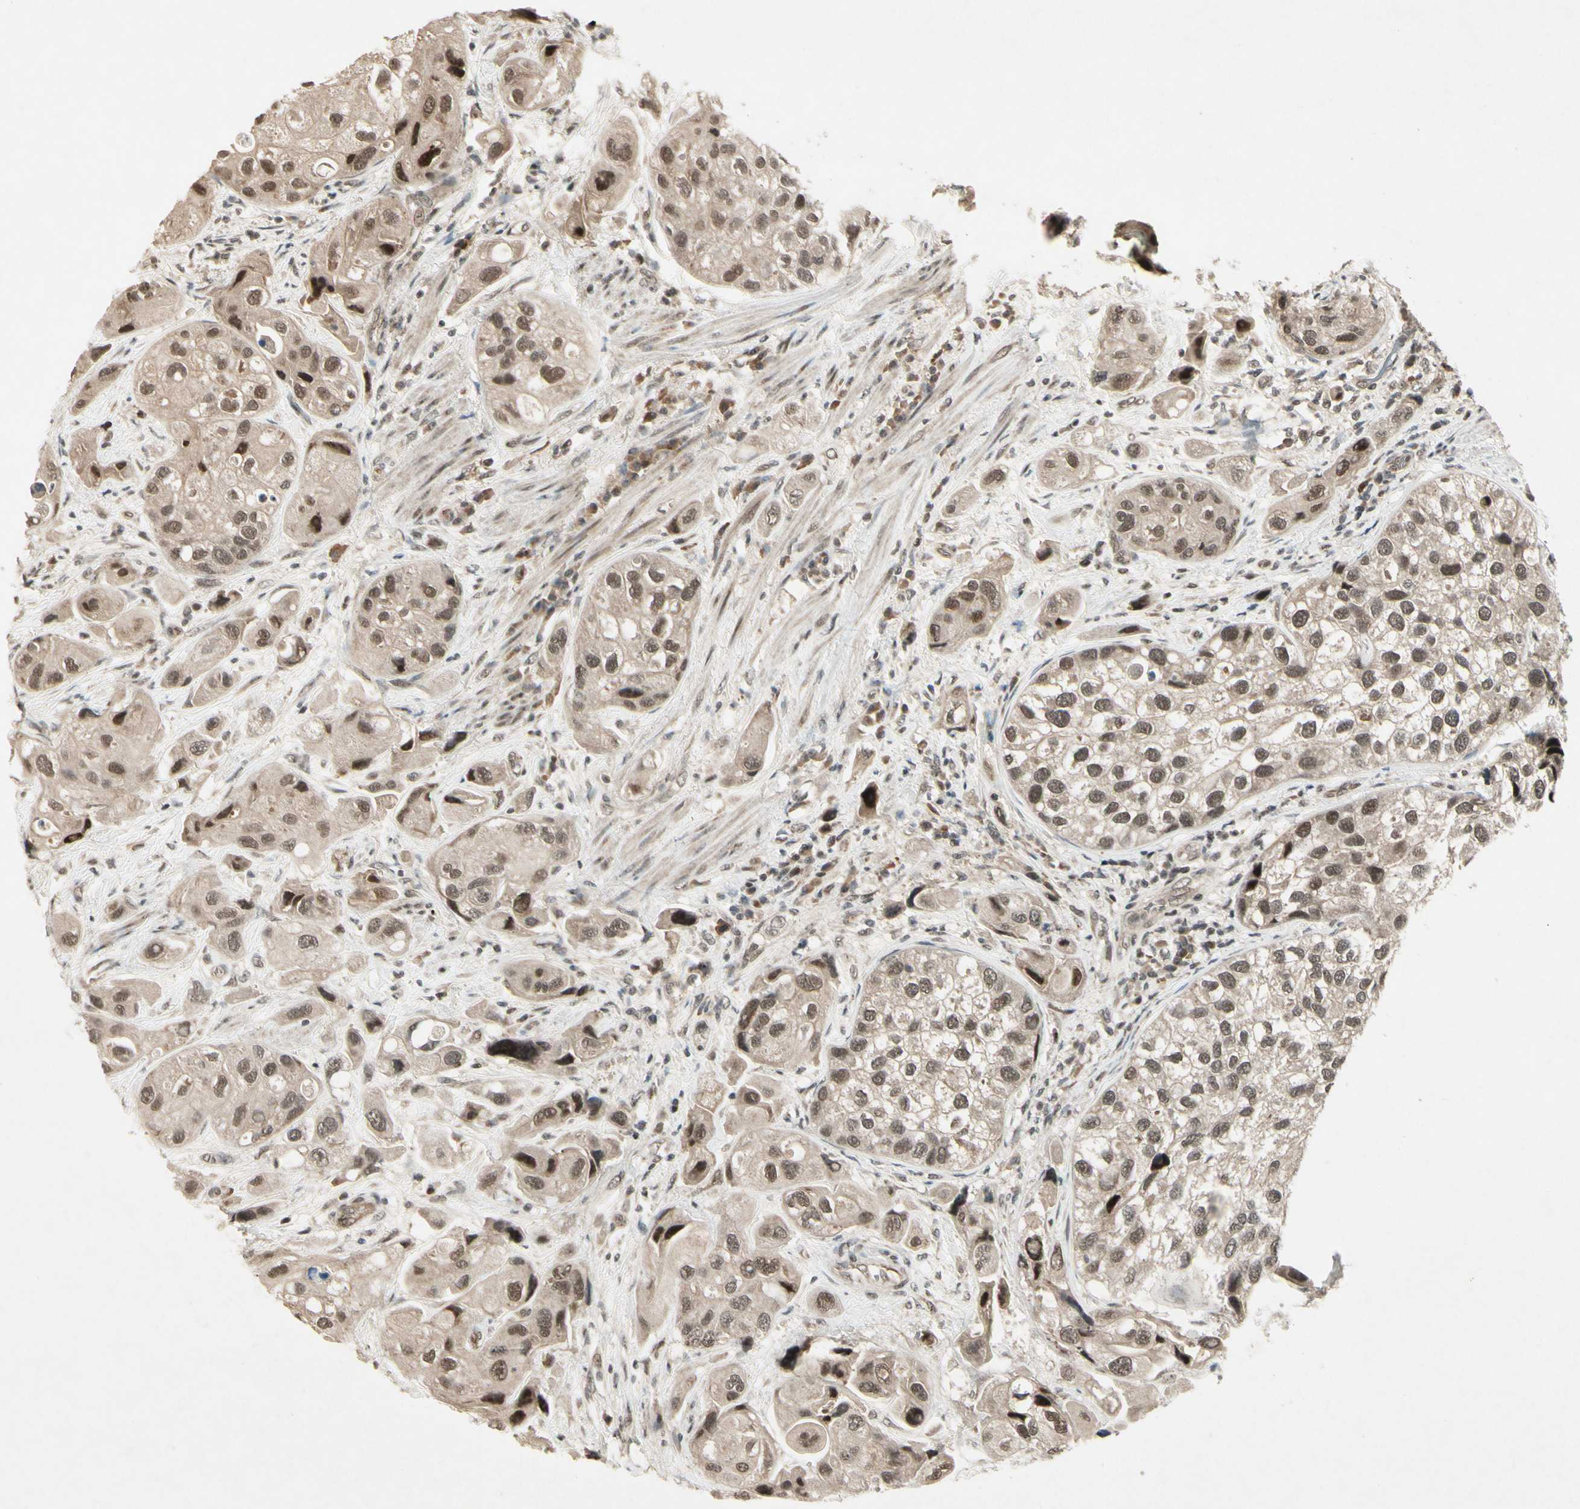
{"staining": {"intensity": "moderate", "quantity": "25%-75%", "location": "nuclear"}, "tissue": "urothelial cancer", "cell_type": "Tumor cells", "image_type": "cancer", "snomed": [{"axis": "morphology", "description": "Urothelial carcinoma, High grade"}, {"axis": "topography", "description": "Urinary bladder"}], "caption": "Approximately 25%-75% of tumor cells in urothelial cancer reveal moderate nuclear protein staining as visualized by brown immunohistochemical staining.", "gene": "CDK11A", "patient": {"sex": "female", "age": 64}}